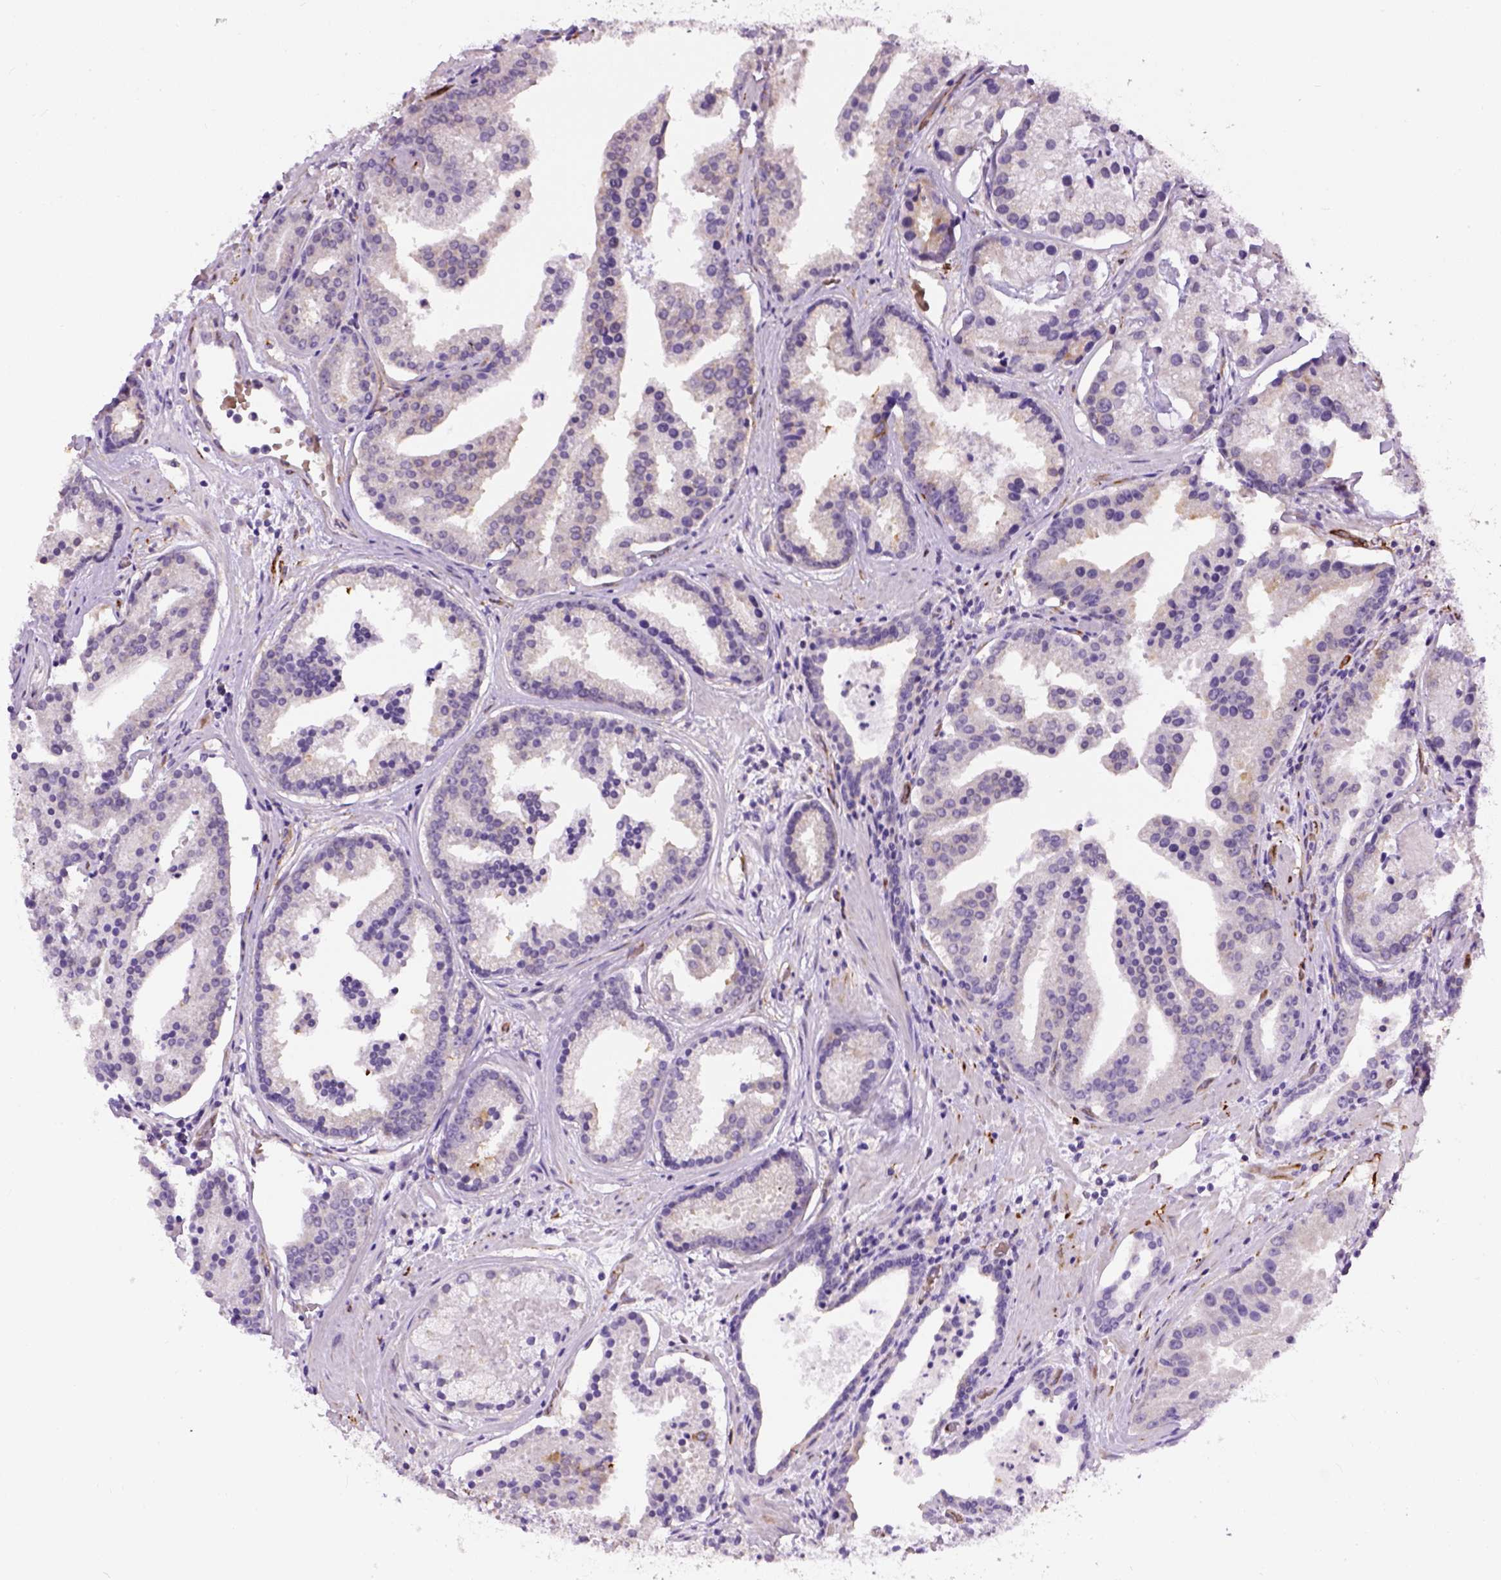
{"staining": {"intensity": "negative", "quantity": "none", "location": "none"}, "tissue": "prostate cancer", "cell_type": "Tumor cells", "image_type": "cancer", "snomed": [{"axis": "morphology", "description": "Adenocarcinoma, NOS"}, {"axis": "topography", "description": "Prostate and seminal vesicle, NOS"}, {"axis": "topography", "description": "Prostate"}], "caption": "A histopathology image of adenocarcinoma (prostate) stained for a protein displays no brown staining in tumor cells.", "gene": "KAZN", "patient": {"sex": "male", "age": 44}}